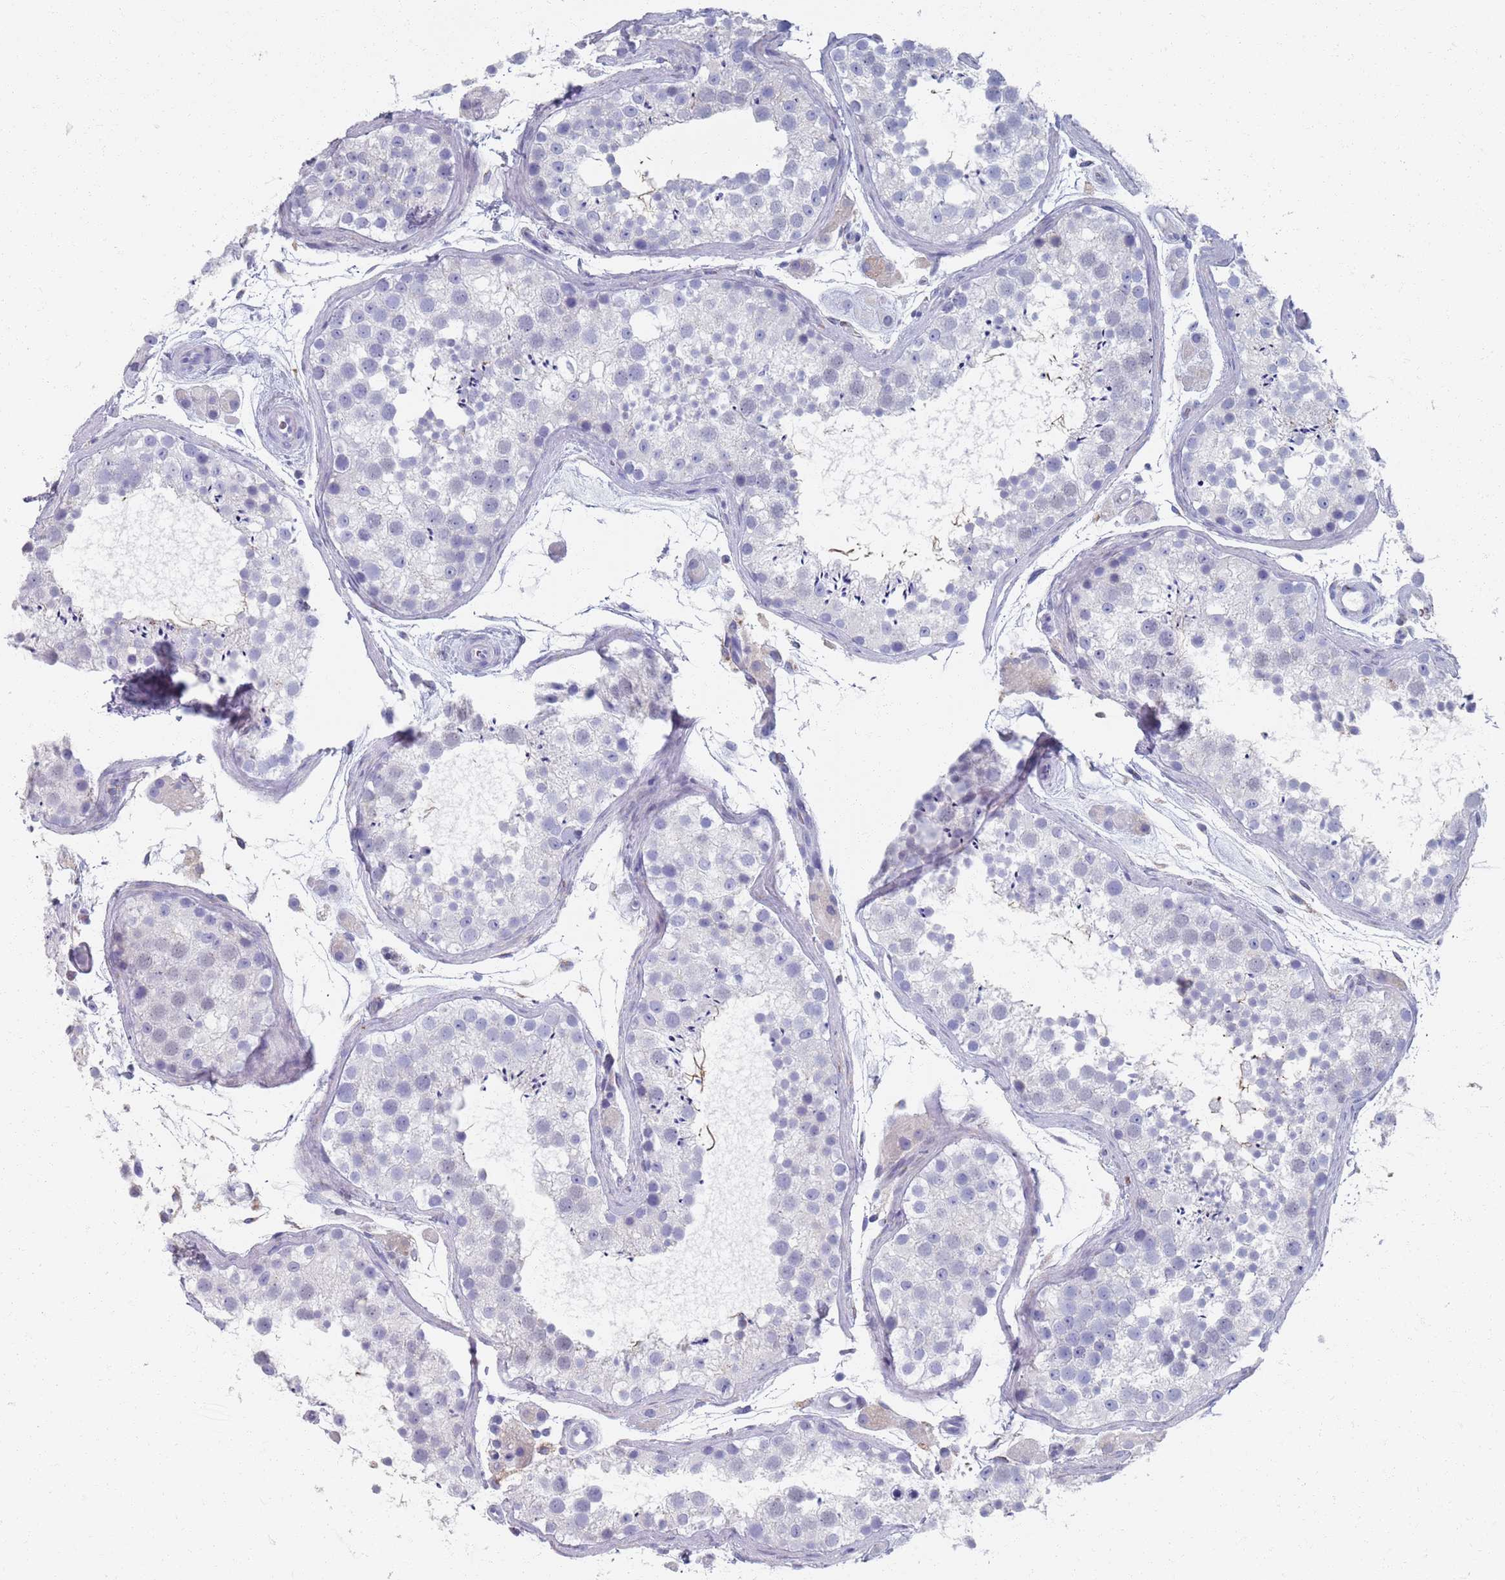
{"staining": {"intensity": "negative", "quantity": "none", "location": "none"}, "tissue": "testis", "cell_type": "Cells in seminiferous ducts", "image_type": "normal", "snomed": [{"axis": "morphology", "description": "Normal tissue, NOS"}, {"axis": "topography", "description": "Testis"}], "caption": "Immunohistochemical staining of normal testis displays no significant expression in cells in seminiferous ducts.", "gene": "PLOD1", "patient": {"sex": "male", "age": 41}}